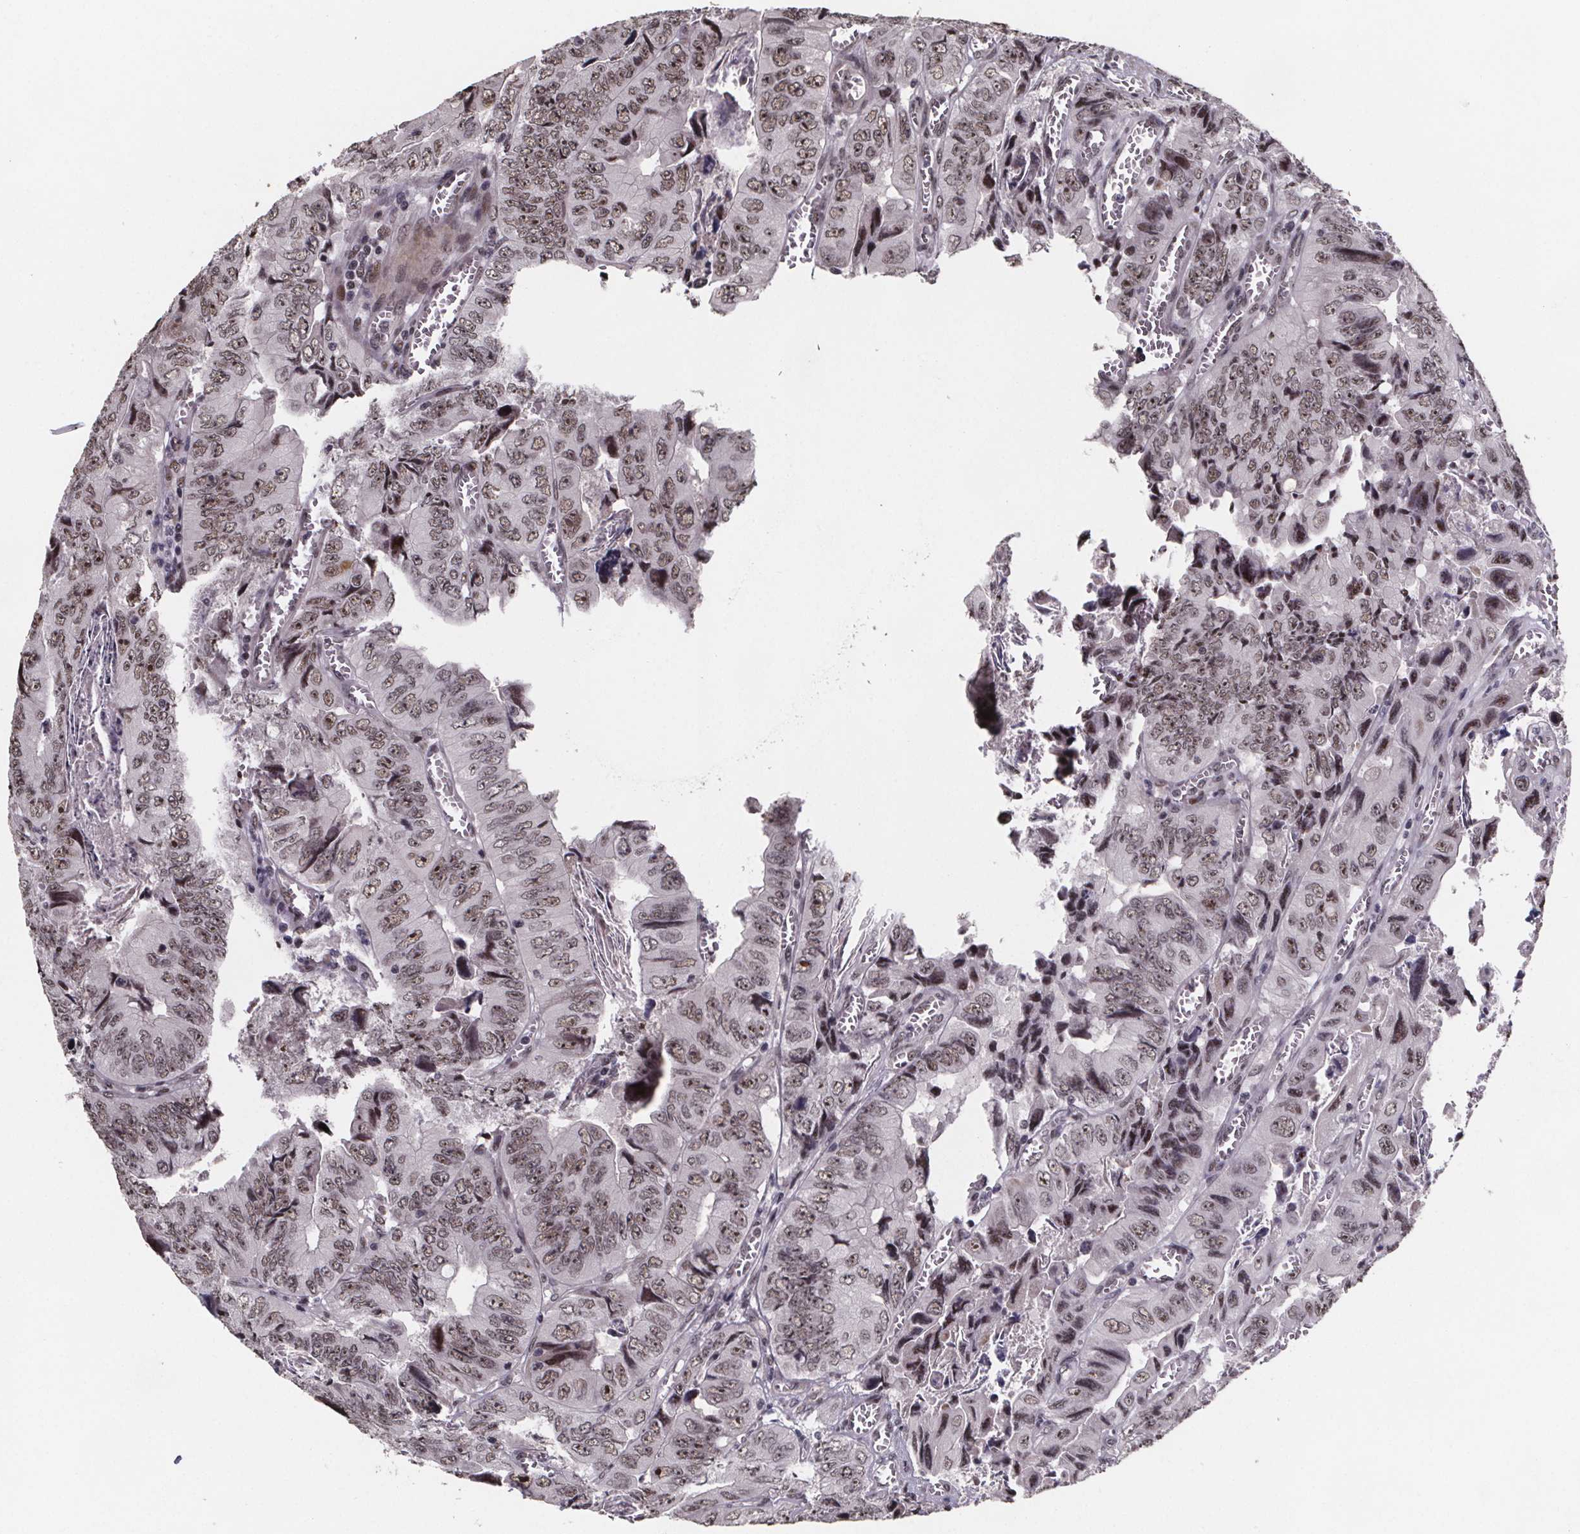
{"staining": {"intensity": "weak", "quantity": ">75%", "location": "nuclear"}, "tissue": "colorectal cancer", "cell_type": "Tumor cells", "image_type": "cancer", "snomed": [{"axis": "morphology", "description": "Adenocarcinoma, NOS"}, {"axis": "topography", "description": "Colon"}], "caption": "Adenocarcinoma (colorectal) stained with a brown dye reveals weak nuclear positive staining in about >75% of tumor cells.", "gene": "U2SURP", "patient": {"sex": "female", "age": 84}}